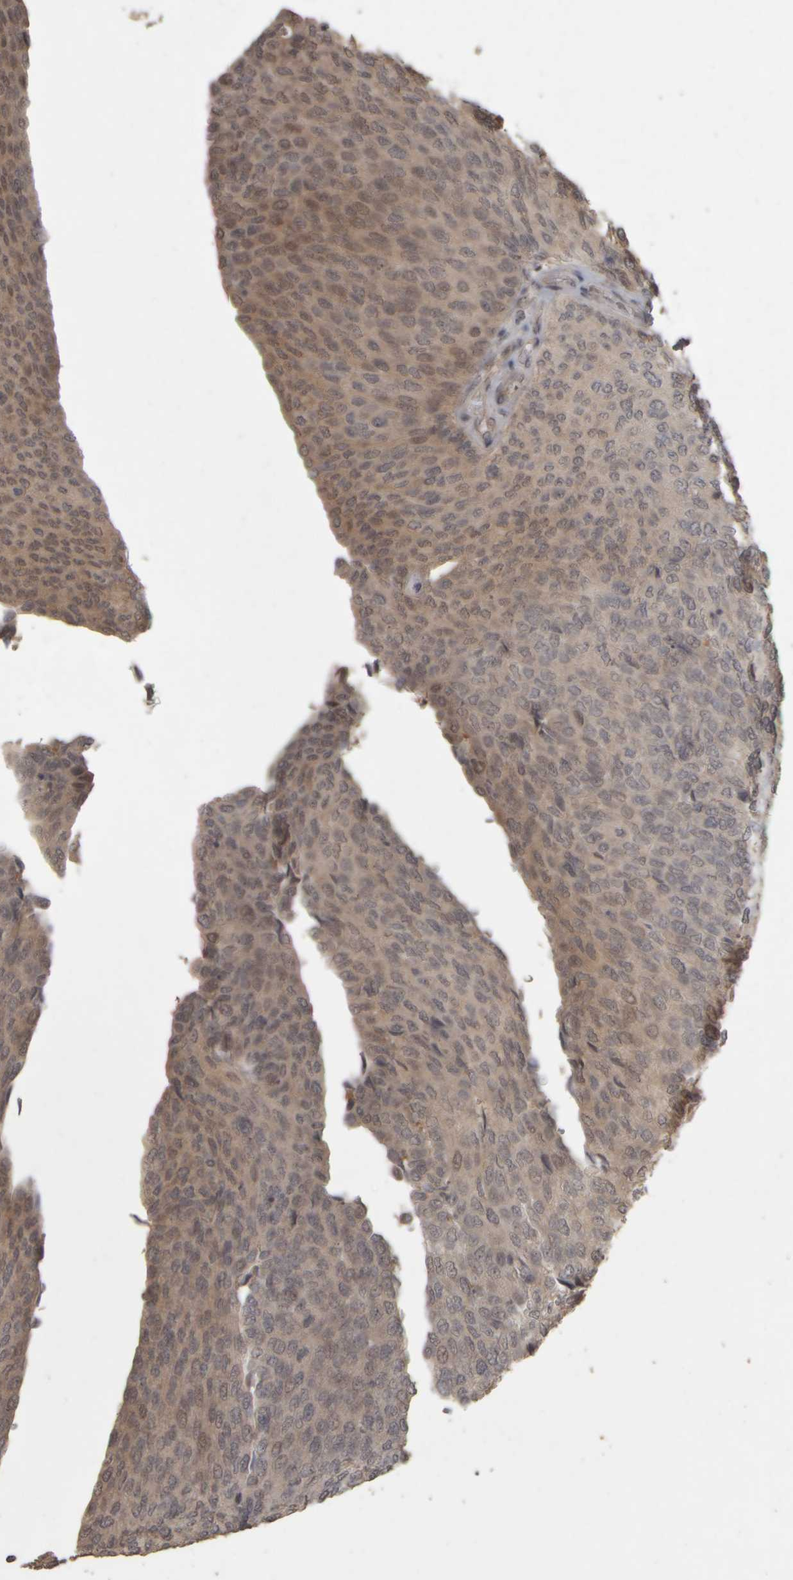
{"staining": {"intensity": "weak", "quantity": ">75%", "location": "cytoplasmic/membranous,nuclear"}, "tissue": "urothelial cancer", "cell_type": "Tumor cells", "image_type": "cancer", "snomed": [{"axis": "morphology", "description": "Urothelial carcinoma, Low grade"}, {"axis": "topography", "description": "Urinary bladder"}], "caption": "Brown immunohistochemical staining in human urothelial cancer reveals weak cytoplasmic/membranous and nuclear staining in approximately >75% of tumor cells.", "gene": "ACO1", "patient": {"sex": "female", "age": 79}}